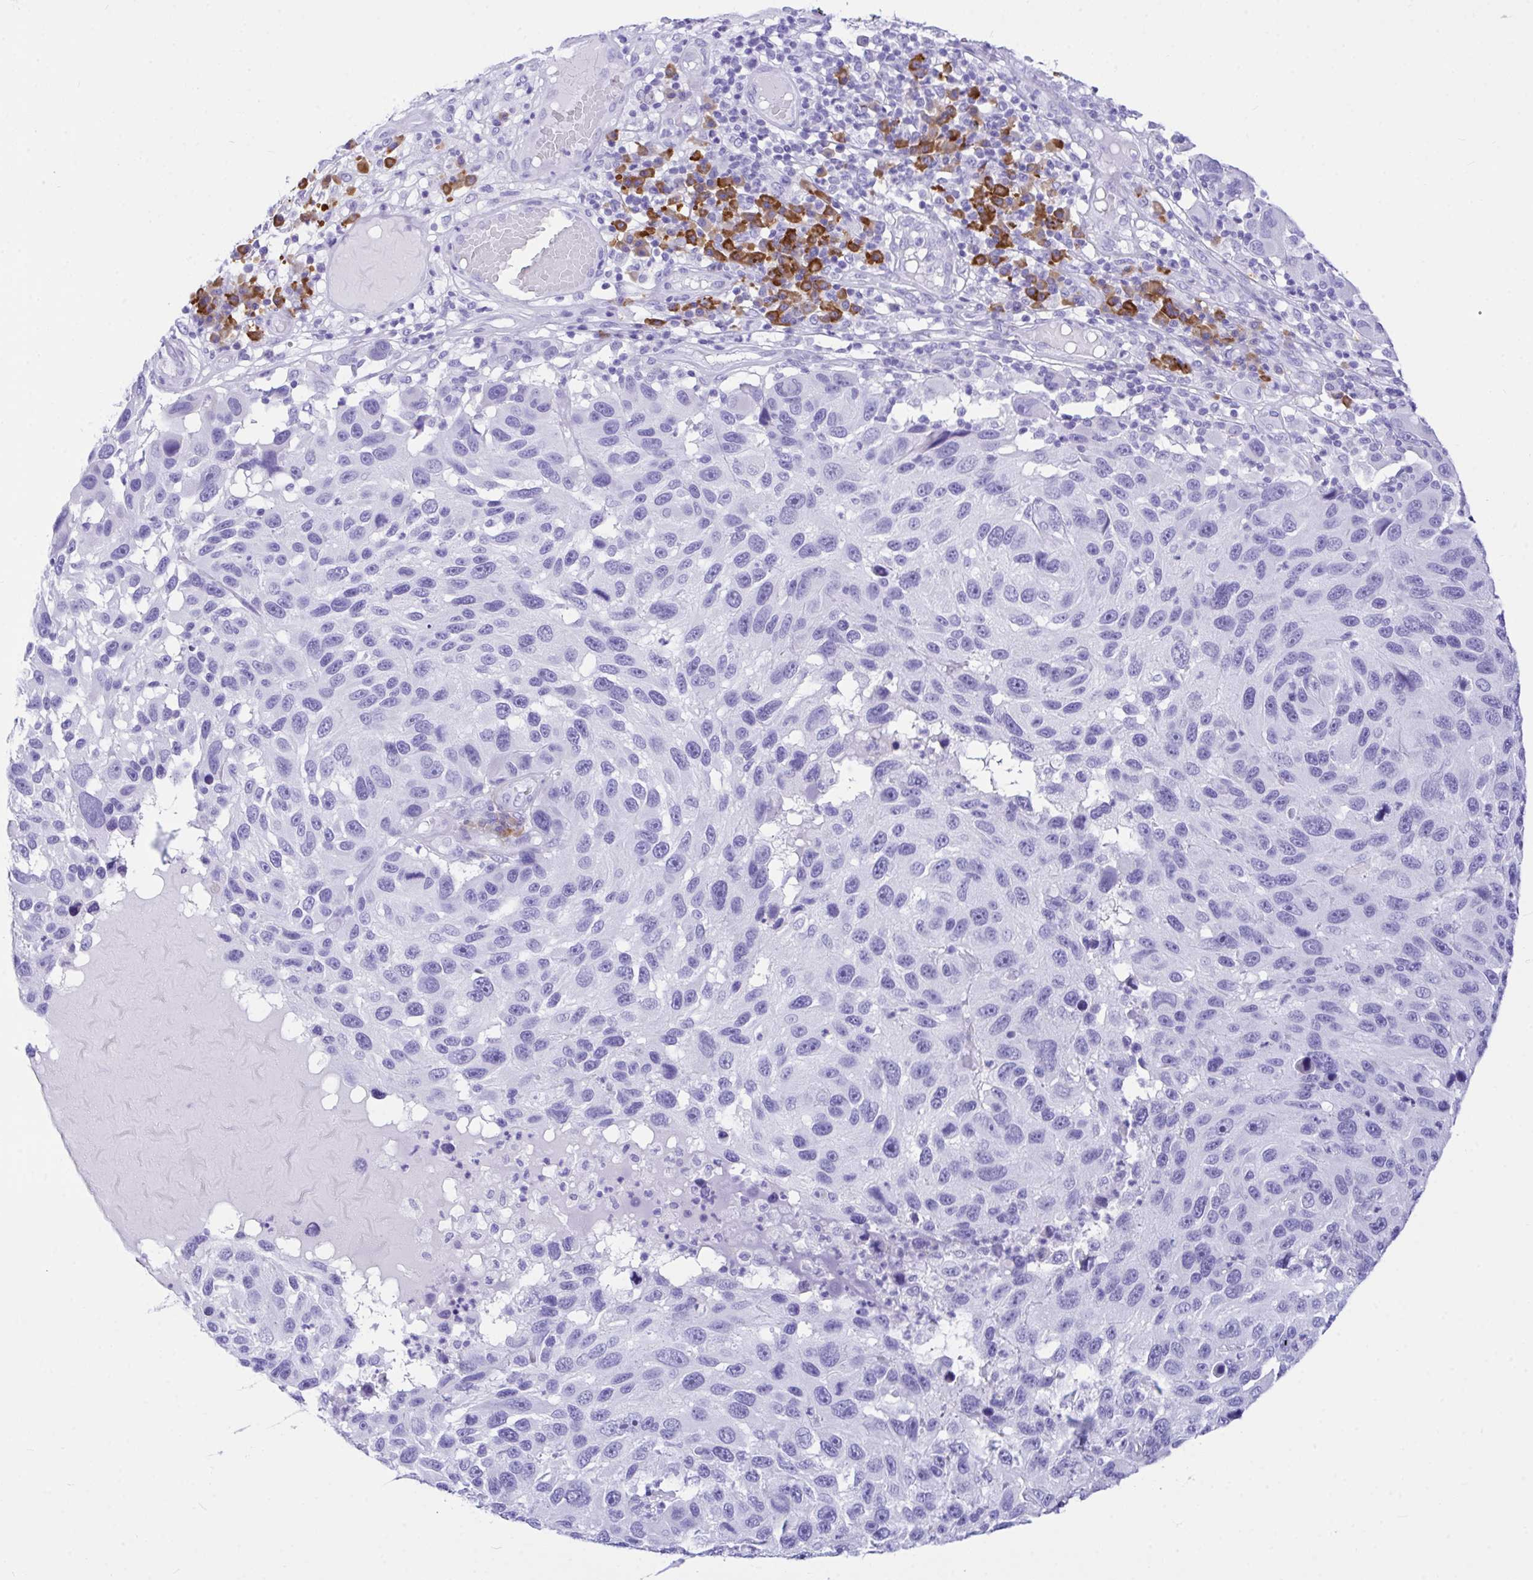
{"staining": {"intensity": "negative", "quantity": "none", "location": "none"}, "tissue": "melanoma", "cell_type": "Tumor cells", "image_type": "cancer", "snomed": [{"axis": "morphology", "description": "Malignant melanoma, NOS"}, {"axis": "topography", "description": "Skin"}], "caption": "The immunohistochemistry (IHC) micrograph has no significant staining in tumor cells of melanoma tissue.", "gene": "BEST4", "patient": {"sex": "male", "age": 53}}